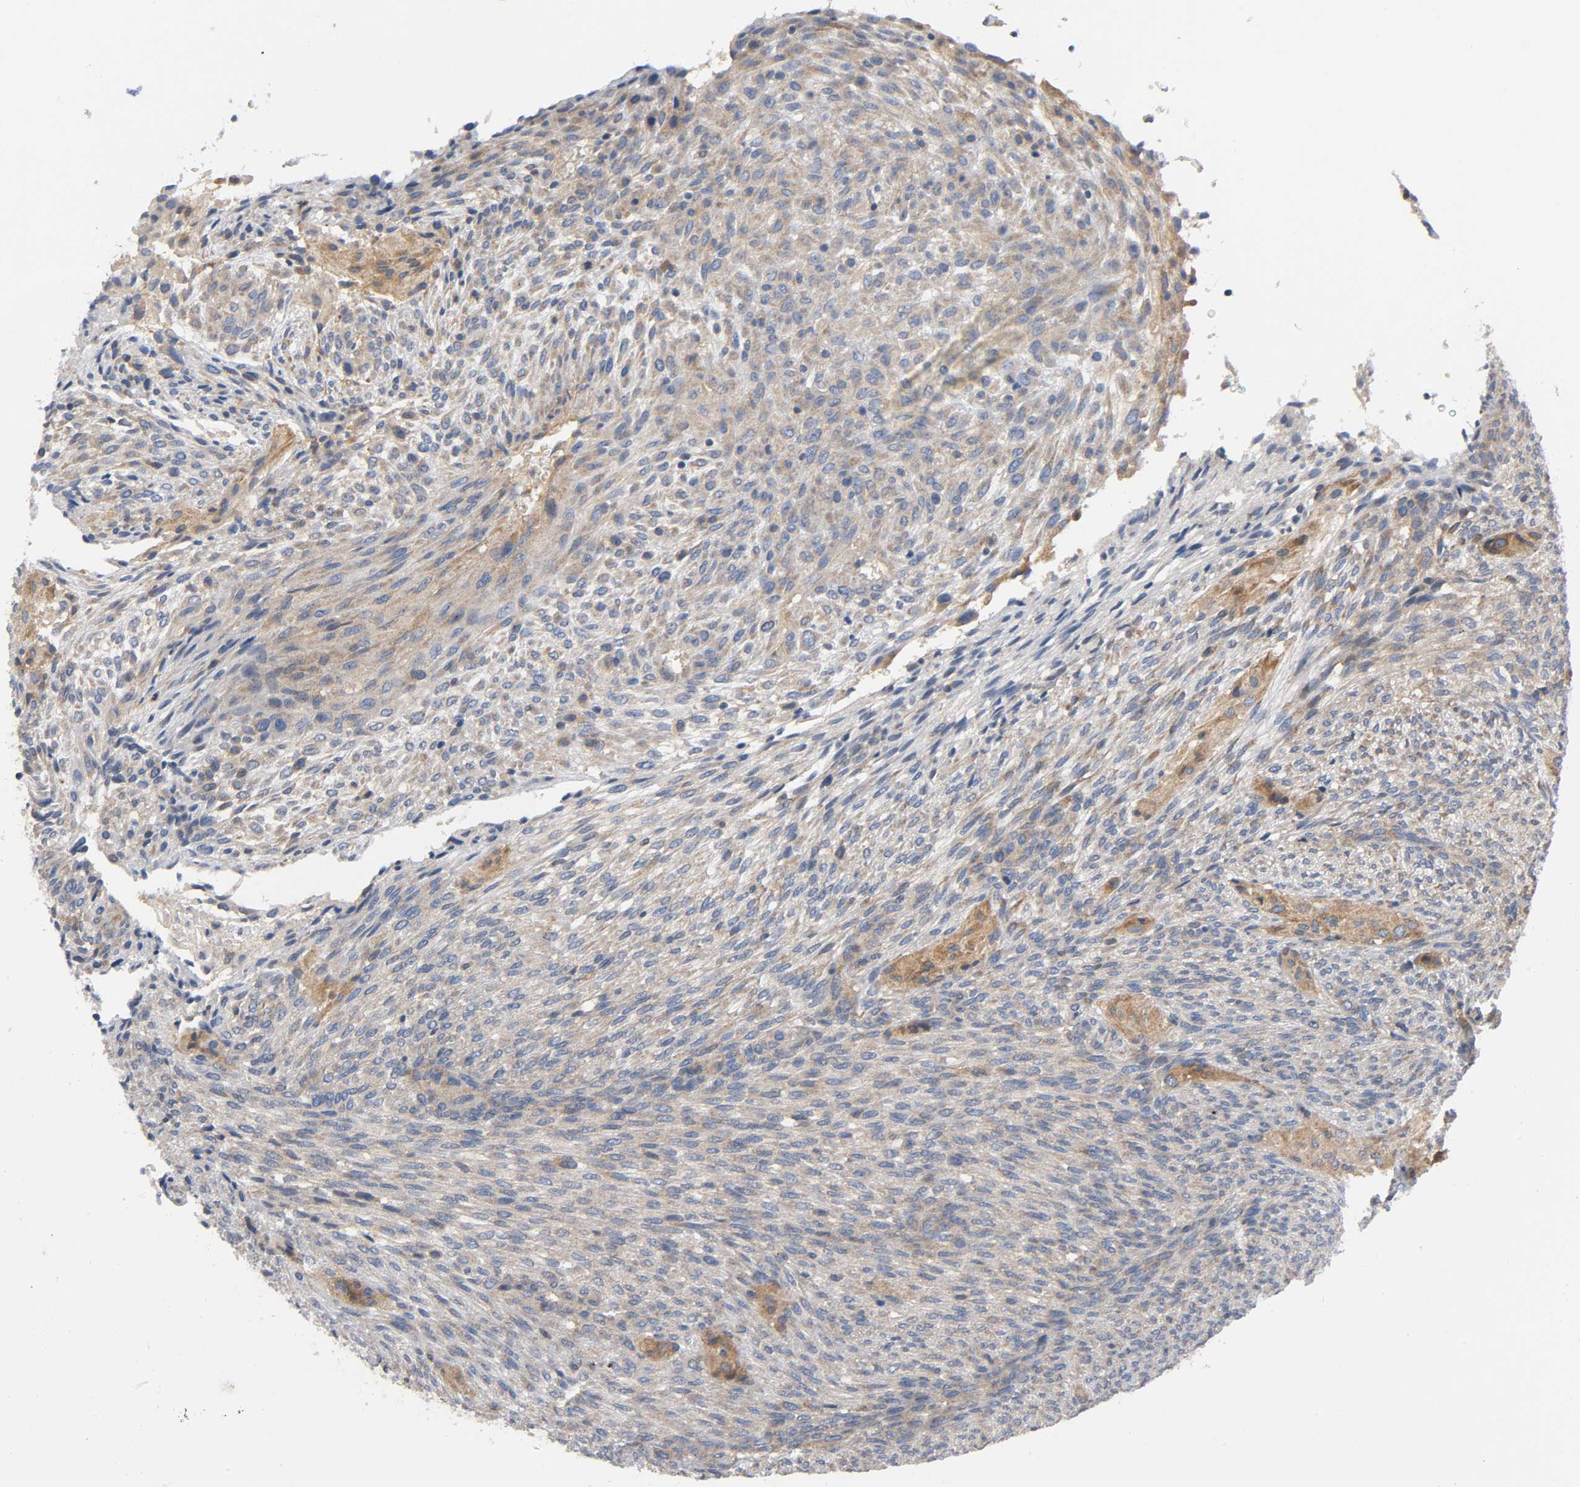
{"staining": {"intensity": "moderate", "quantity": ">75%", "location": "cytoplasmic/membranous"}, "tissue": "glioma", "cell_type": "Tumor cells", "image_type": "cancer", "snomed": [{"axis": "morphology", "description": "Glioma, malignant, High grade"}, {"axis": "topography", "description": "Cerebral cortex"}], "caption": "Glioma stained with a protein marker shows moderate staining in tumor cells.", "gene": "HDAC6", "patient": {"sex": "female", "age": 55}}